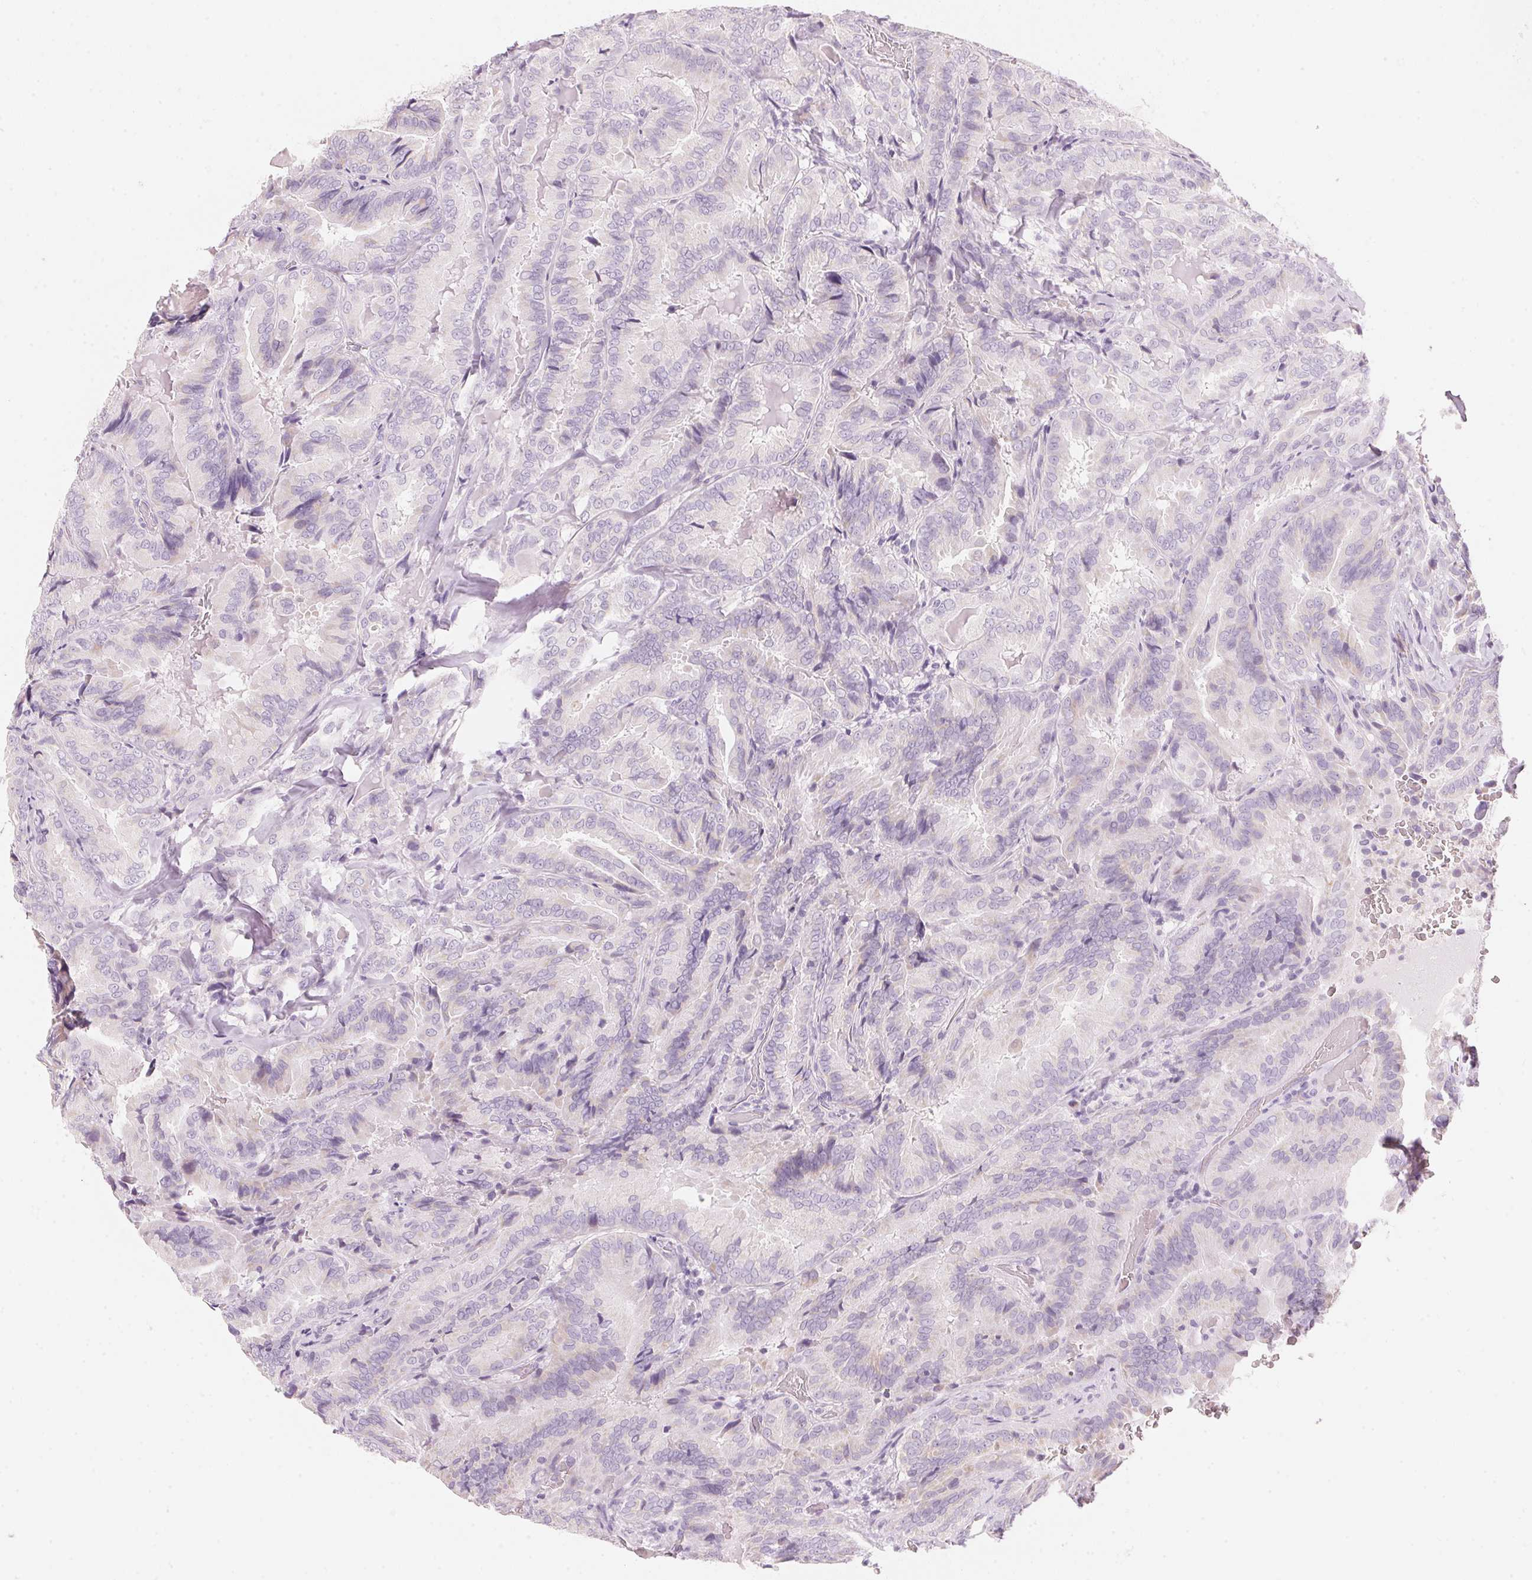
{"staining": {"intensity": "negative", "quantity": "none", "location": "none"}, "tissue": "thyroid cancer", "cell_type": "Tumor cells", "image_type": "cancer", "snomed": [{"axis": "morphology", "description": "Papillary adenocarcinoma, NOS"}, {"axis": "topography", "description": "Thyroid gland"}], "caption": "Immunohistochemistry (IHC) micrograph of thyroid papillary adenocarcinoma stained for a protein (brown), which reveals no staining in tumor cells.", "gene": "HOXB13", "patient": {"sex": "male", "age": 61}}